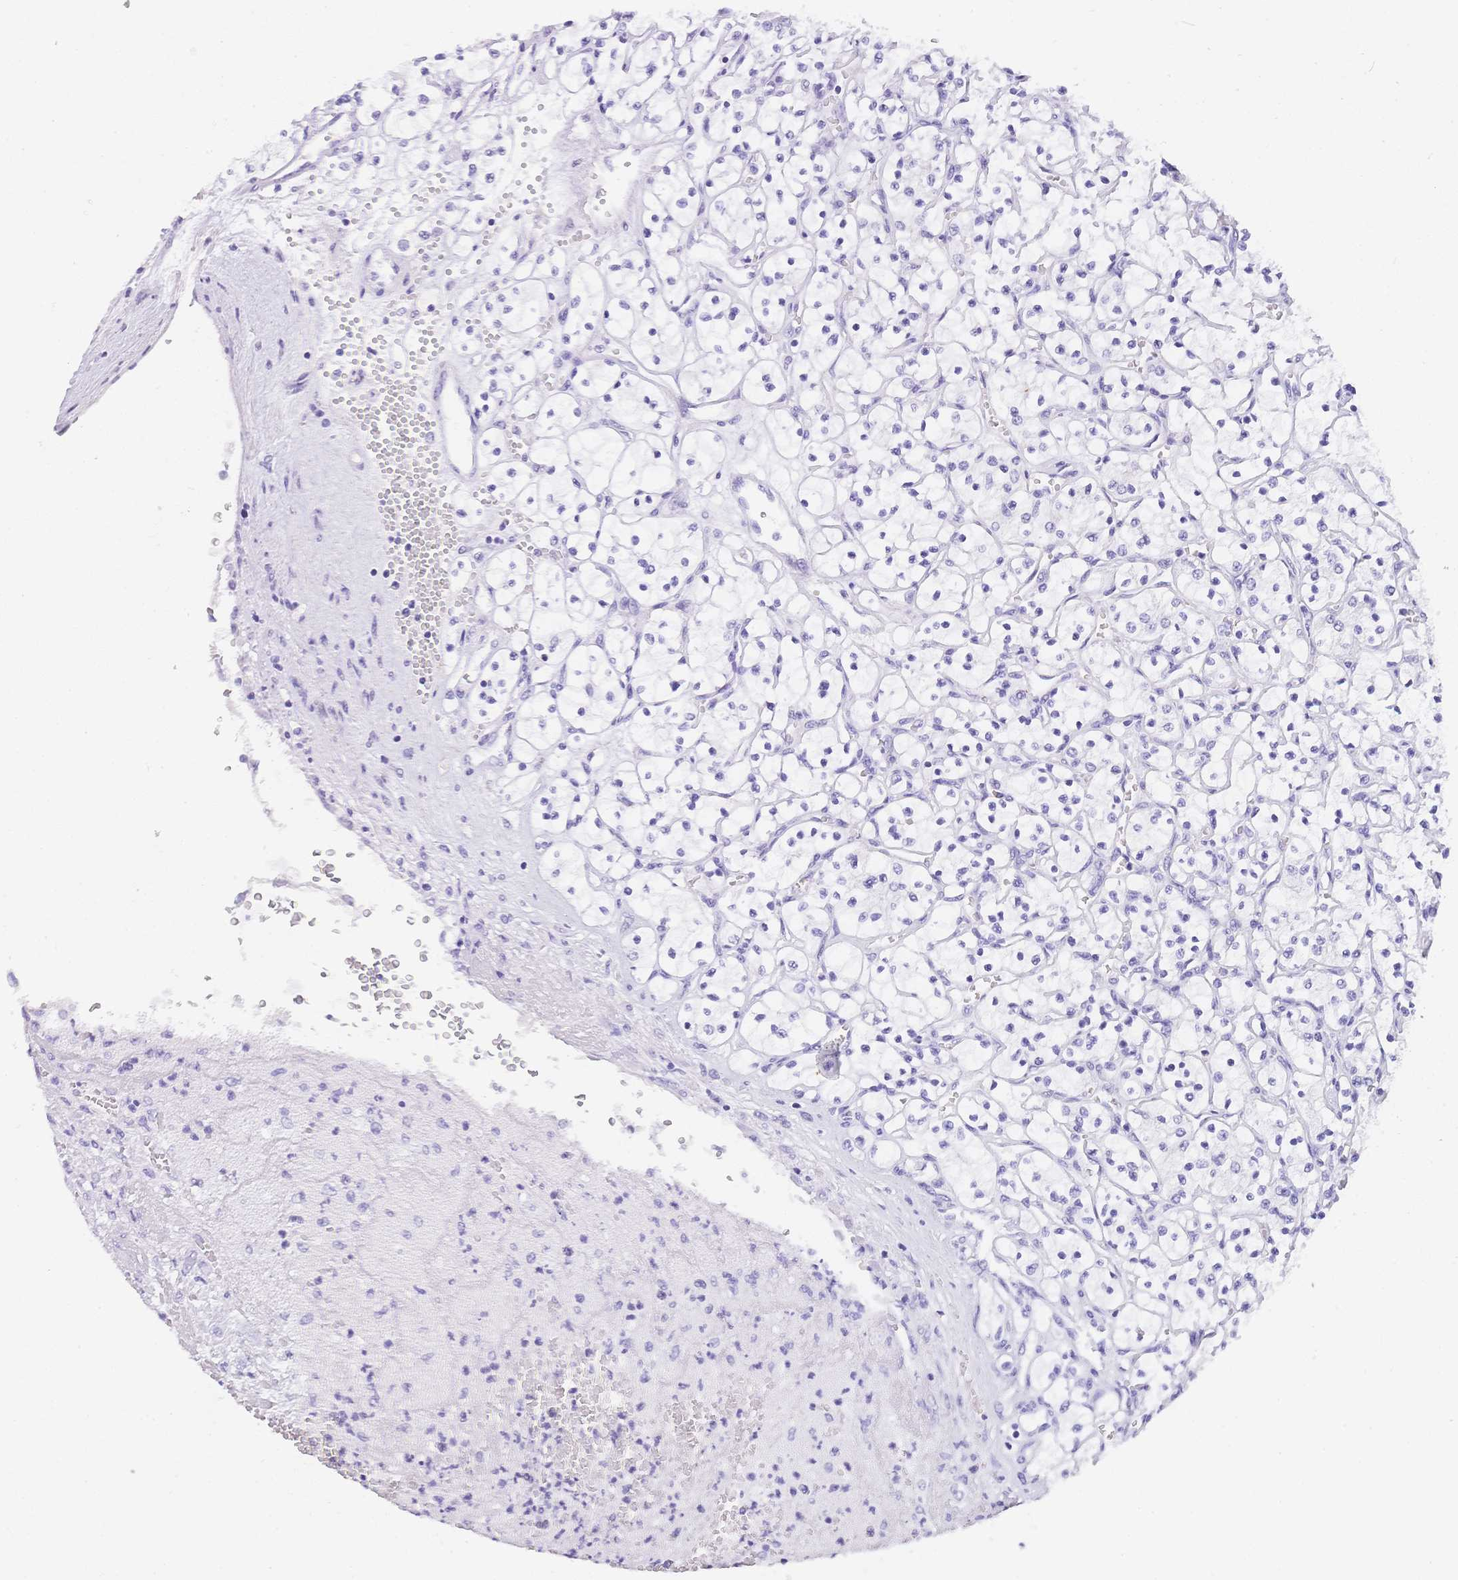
{"staining": {"intensity": "negative", "quantity": "none", "location": "none"}, "tissue": "renal cancer", "cell_type": "Tumor cells", "image_type": "cancer", "snomed": [{"axis": "morphology", "description": "Adenocarcinoma, NOS"}, {"axis": "topography", "description": "Kidney"}], "caption": "High magnification brightfield microscopy of renal cancer stained with DAB (brown) and counterstained with hematoxylin (blue): tumor cells show no significant positivity.", "gene": "MUC21", "patient": {"sex": "female", "age": 69}}